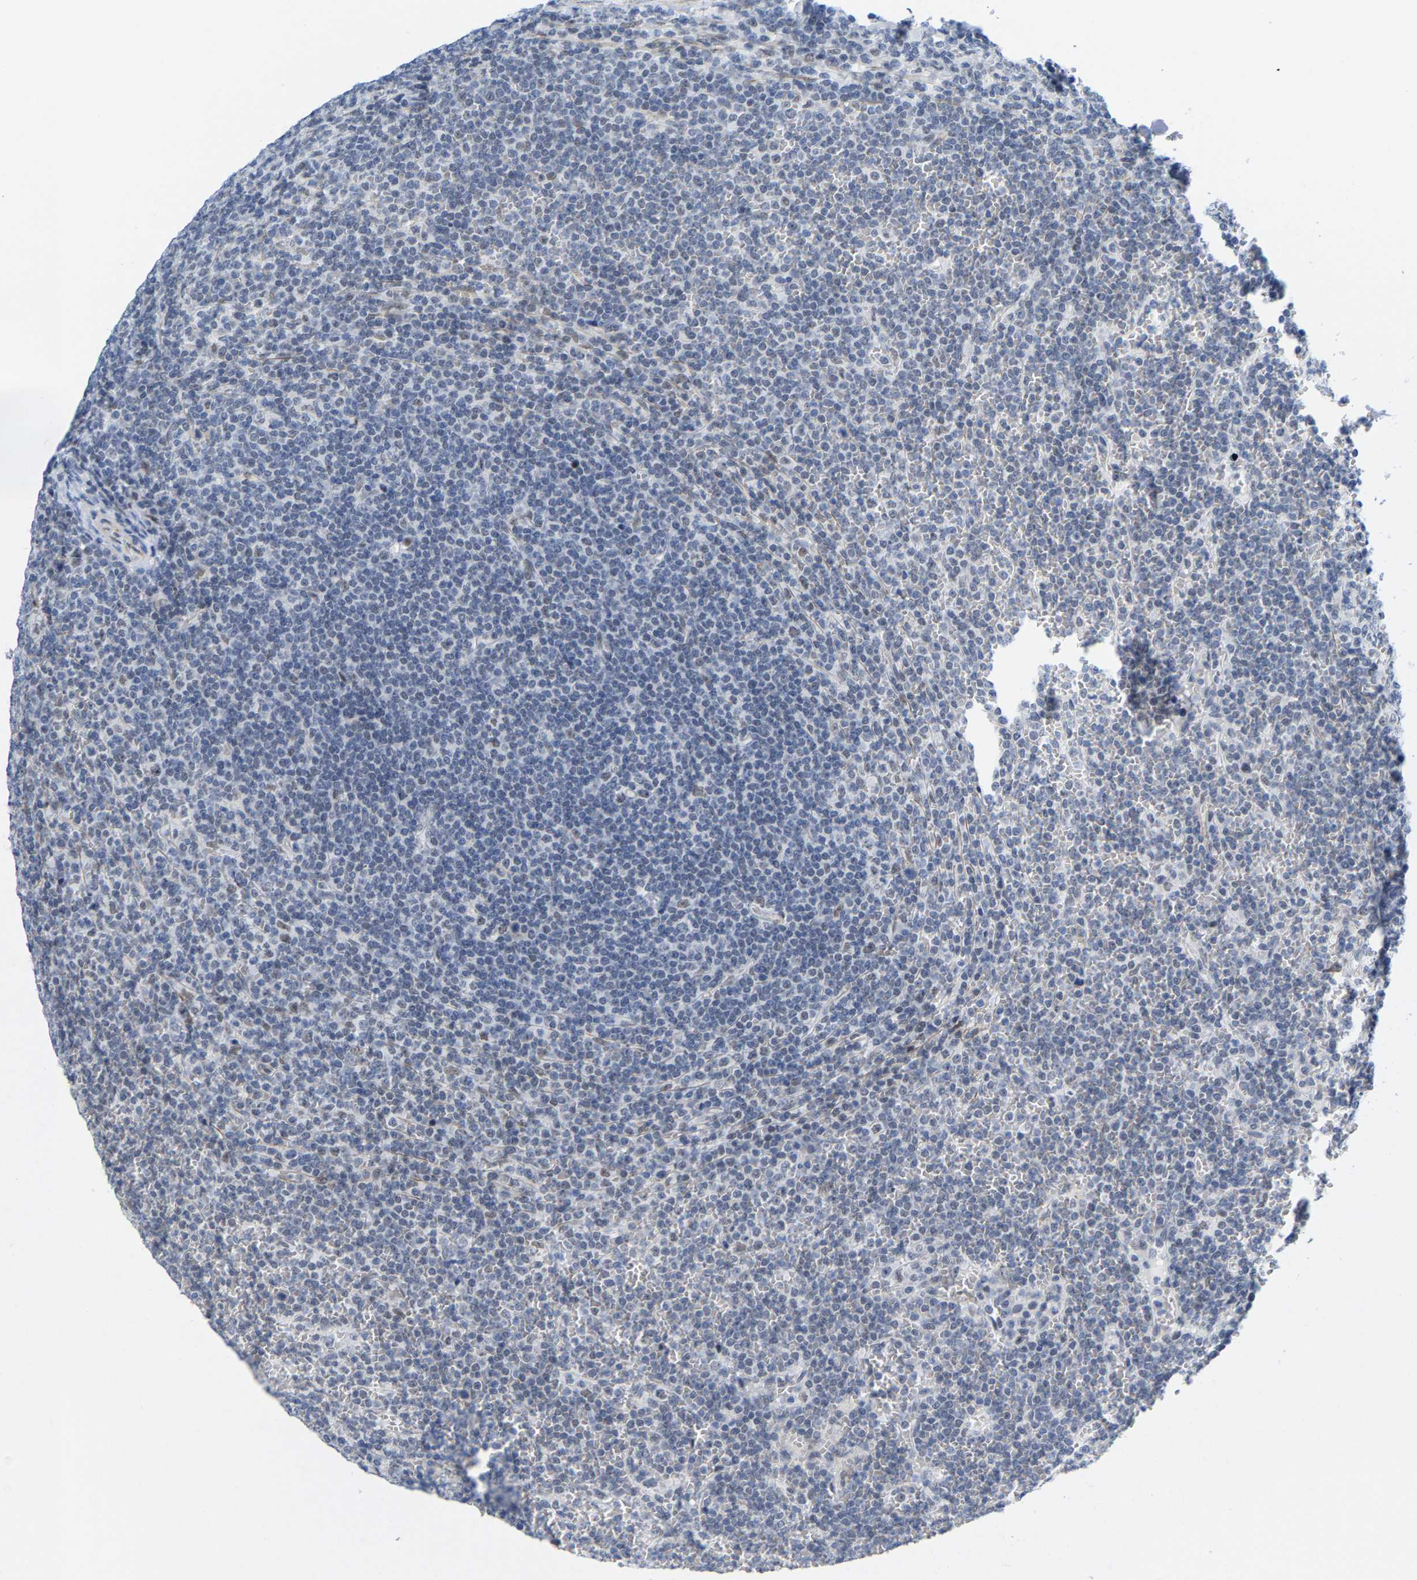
{"staining": {"intensity": "negative", "quantity": "none", "location": "none"}, "tissue": "lymphoma", "cell_type": "Tumor cells", "image_type": "cancer", "snomed": [{"axis": "morphology", "description": "Malignant lymphoma, non-Hodgkin's type, Low grade"}, {"axis": "topography", "description": "Spleen"}], "caption": "A high-resolution image shows IHC staining of malignant lymphoma, non-Hodgkin's type (low-grade), which reveals no significant positivity in tumor cells.", "gene": "FAM180A", "patient": {"sex": "female", "age": 19}}